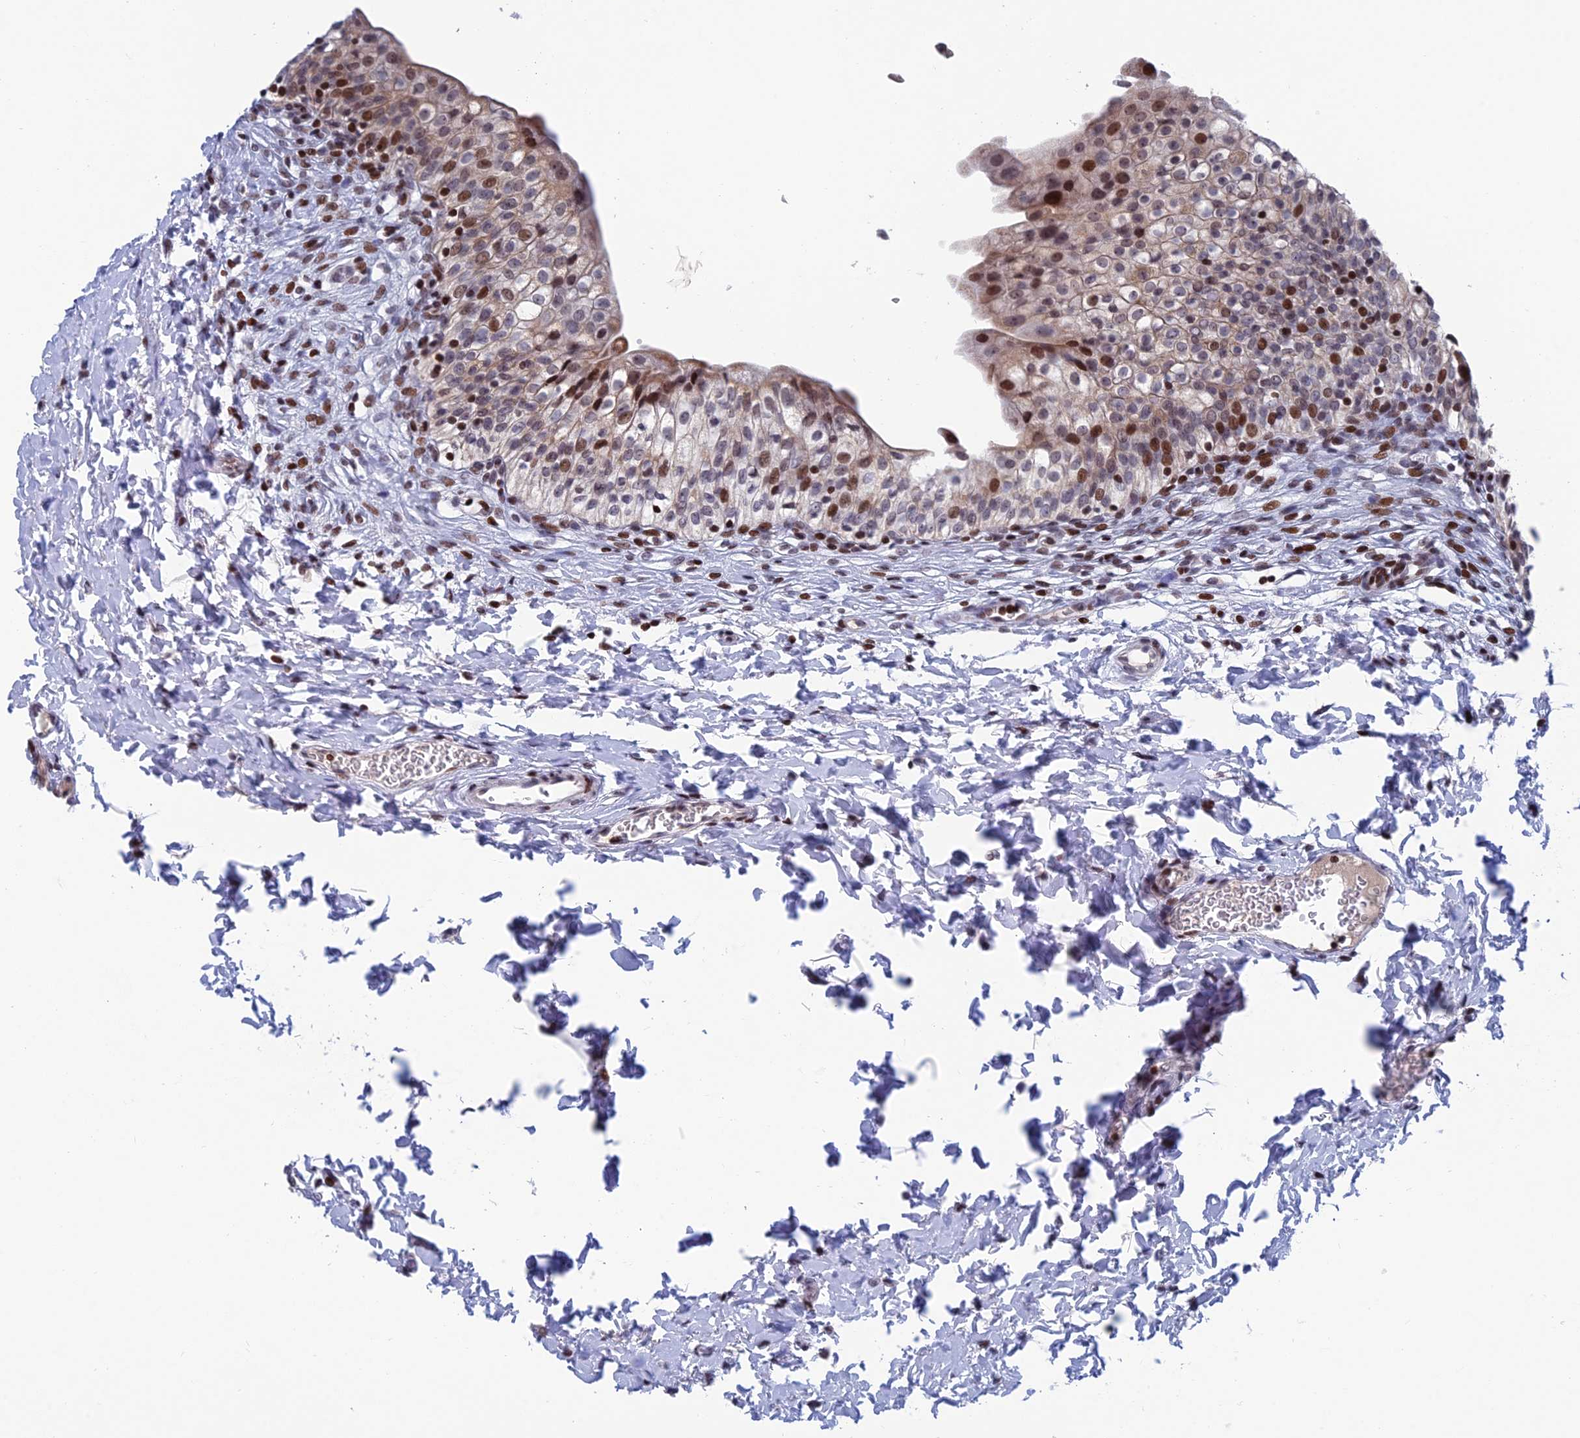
{"staining": {"intensity": "strong", "quantity": "<25%", "location": "nuclear"}, "tissue": "urinary bladder", "cell_type": "Urothelial cells", "image_type": "normal", "snomed": [{"axis": "morphology", "description": "Normal tissue, NOS"}, {"axis": "topography", "description": "Urinary bladder"}], "caption": "Unremarkable urinary bladder was stained to show a protein in brown. There is medium levels of strong nuclear expression in approximately <25% of urothelial cells. (DAB (3,3'-diaminobenzidine) = brown stain, brightfield microscopy at high magnification).", "gene": "AFF3", "patient": {"sex": "male", "age": 55}}